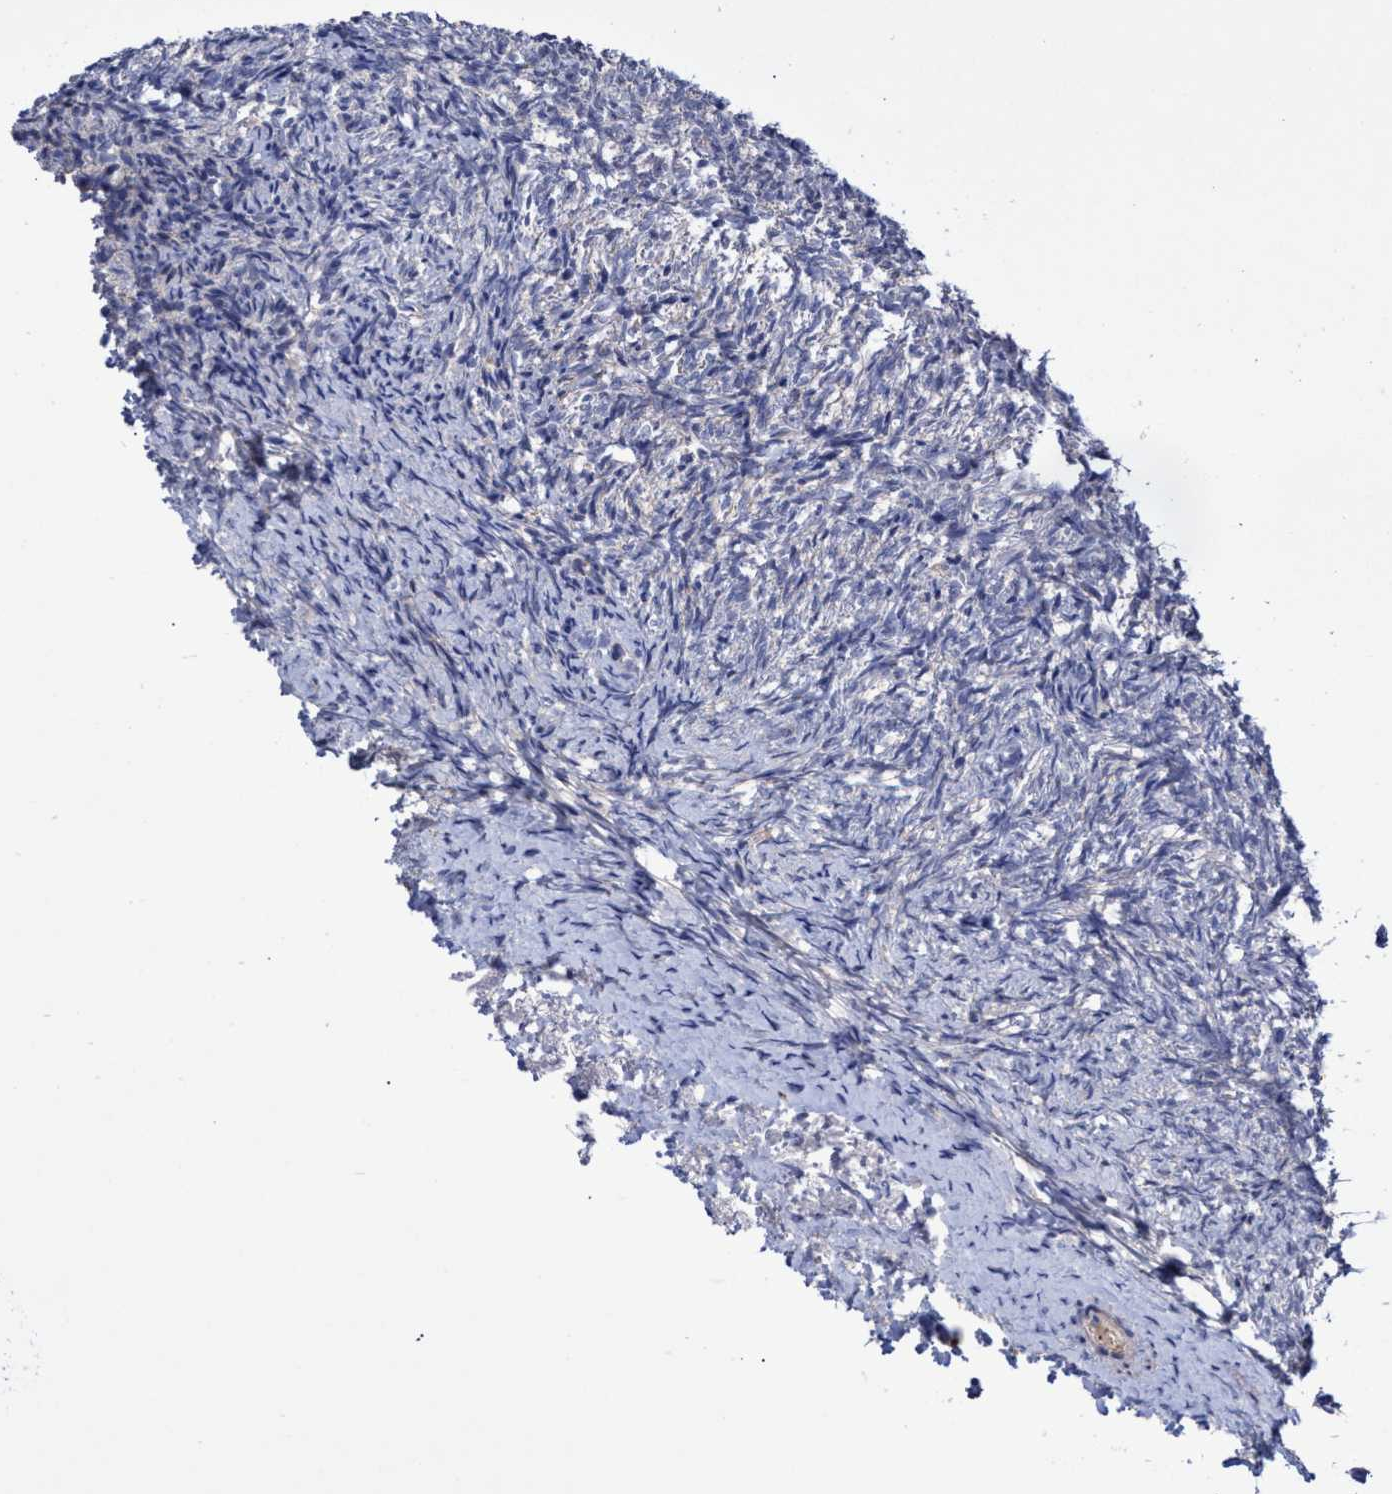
{"staining": {"intensity": "negative", "quantity": "none", "location": "none"}, "tissue": "ovary", "cell_type": "Ovarian stroma cells", "image_type": "normal", "snomed": [{"axis": "morphology", "description": "Normal tissue, NOS"}, {"axis": "topography", "description": "Ovary"}], "caption": "Immunohistochemistry micrograph of benign ovary: human ovary stained with DAB (3,3'-diaminobenzidine) exhibits no significant protein positivity in ovarian stroma cells.", "gene": "SVEP1", "patient": {"sex": "female", "age": 41}}